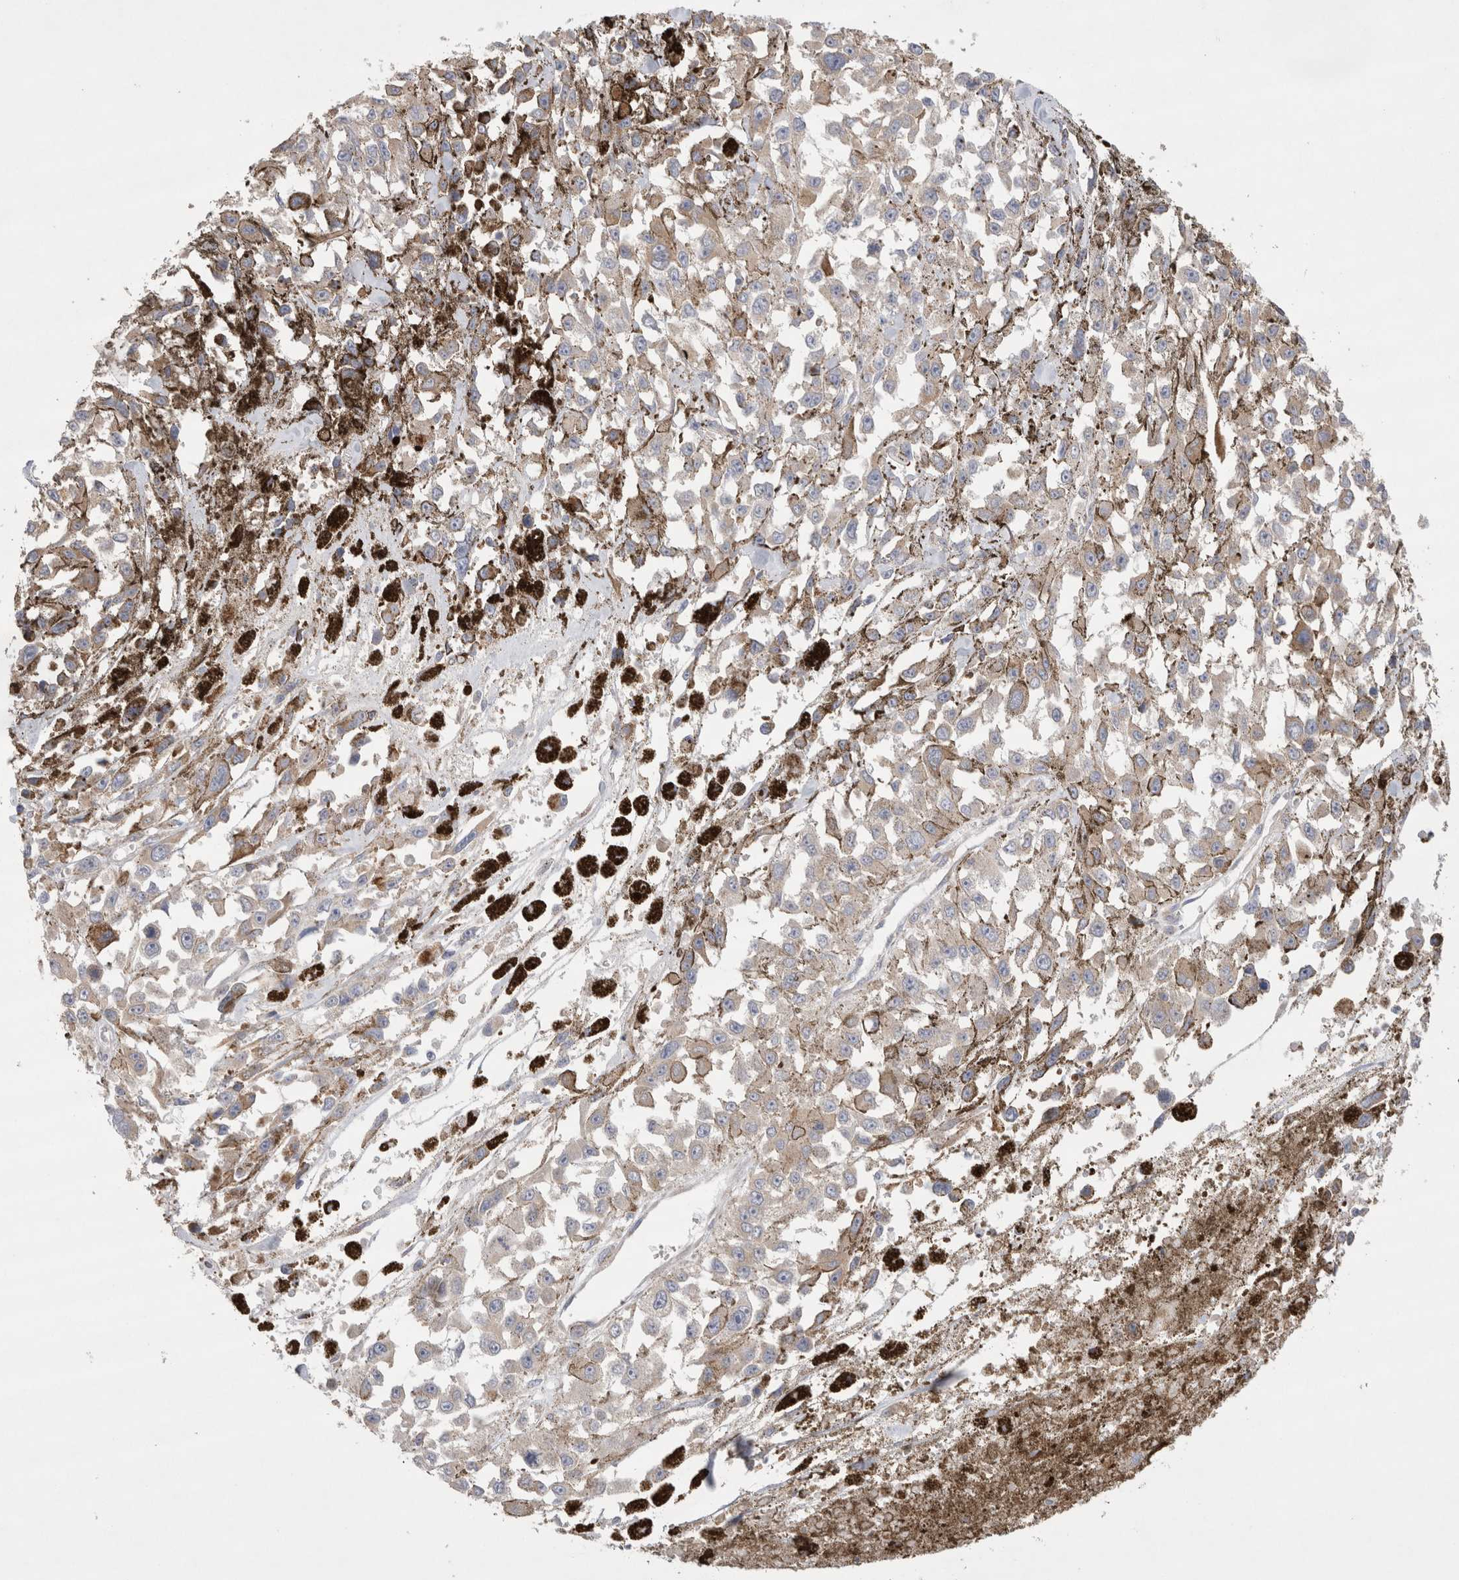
{"staining": {"intensity": "weak", "quantity": "<25%", "location": "cytoplasmic/membranous"}, "tissue": "melanoma", "cell_type": "Tumor cells", "image_type": "cancer", "snomed": [{"axis": "morphology", "description": "Malignant melanoma, Metastatic site"}, {"axis": "topography", "description": "Lymph node"}], "caption": "Protein analysis of malignant melanoma (metastatic site) reveals no significant staining in tumor cells.", "gene": "TBC1D16", "patient": {"sex": "male", "age": 59}}